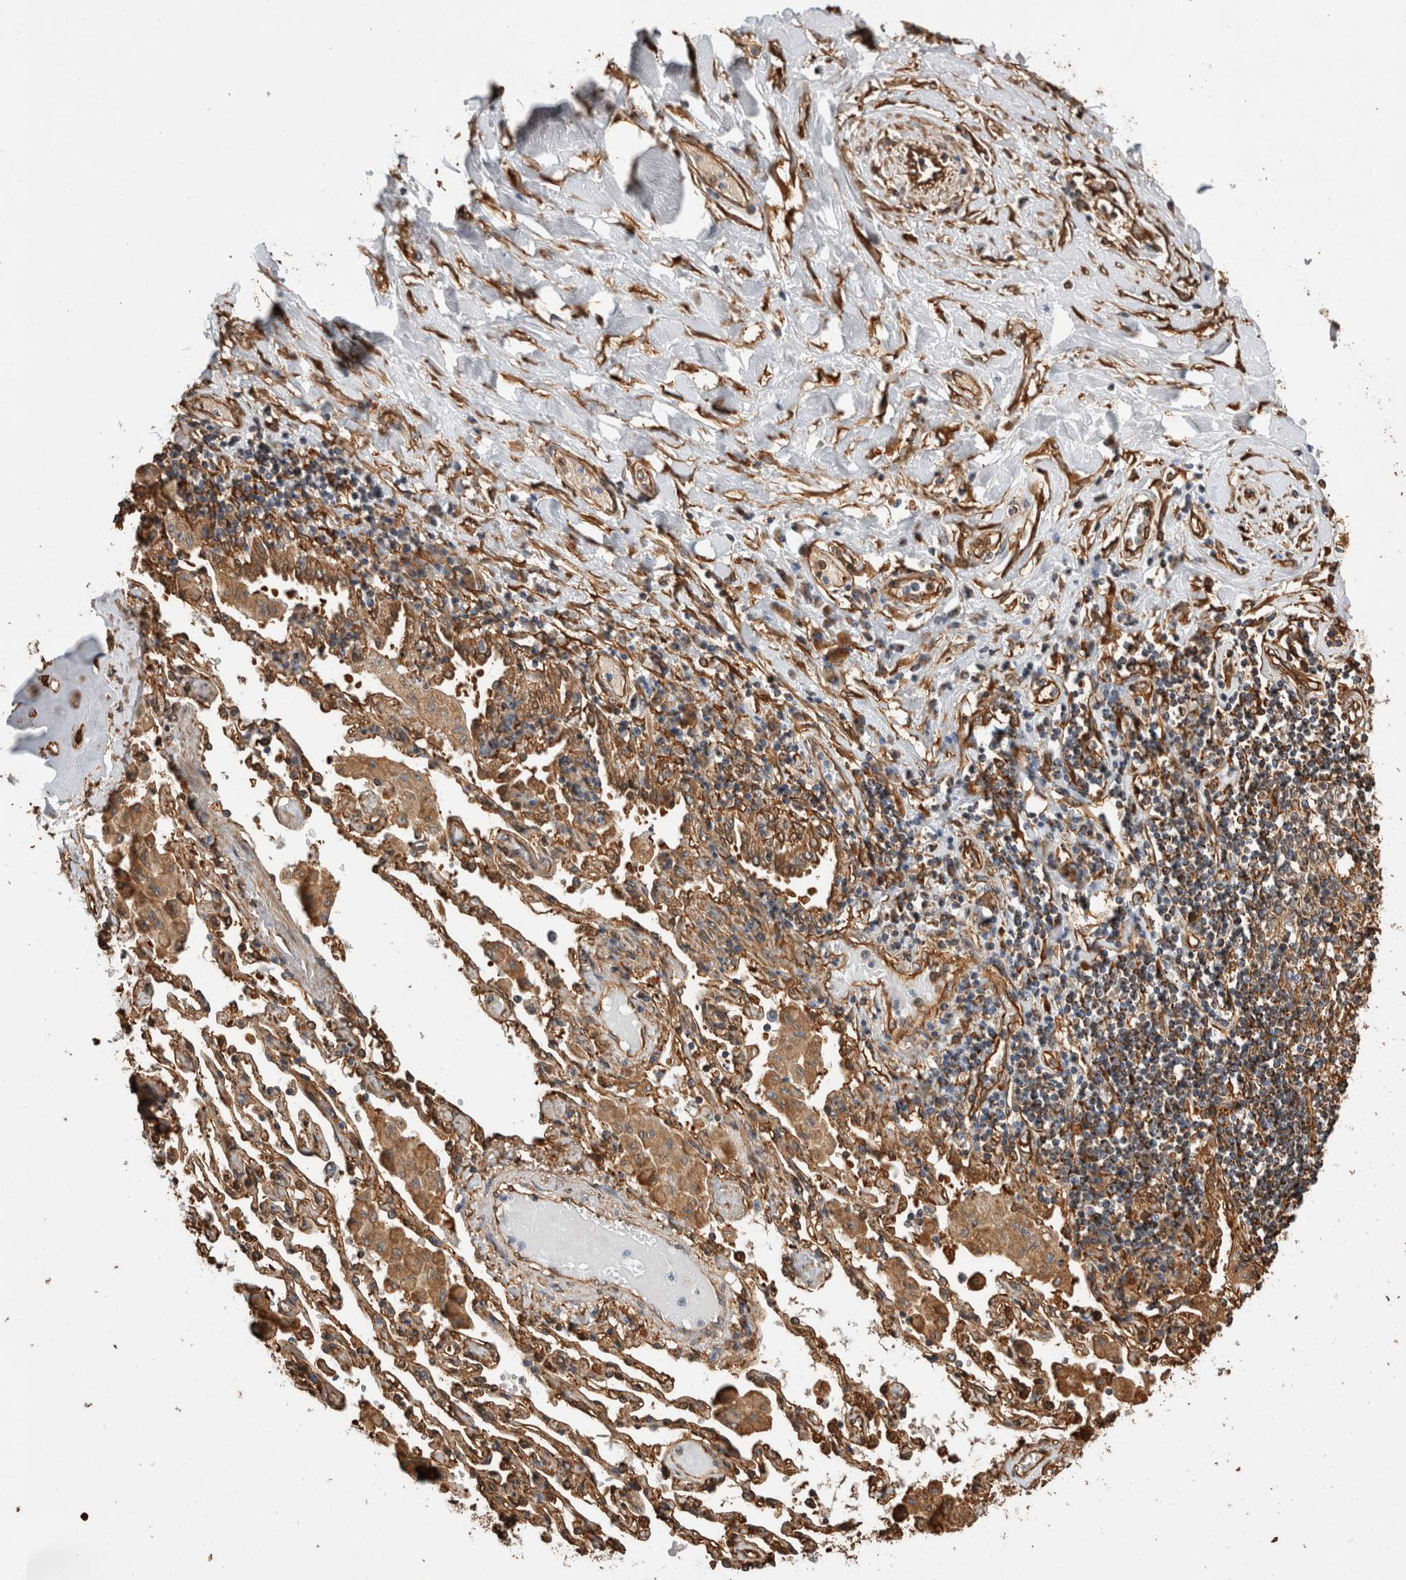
{"staining": {"intensity": "moderate", "quantity": ">75%", "location": "cytoplasmic/membranous"}, "tissue": "lung cancer", "cell_type": "Tumor cells", "image_type": "cancer", "snomed": [{"axis": "morphology", "description": "Normal tissue, NOS"}, {"axis": "morphology", "description": "Squamous cell carcinoma, NOS"}, {"axis": "topography", "description": "Cartilage tissue"}, {"axis": "topography", "description": "Bronchus"}, {"axis": "topography", "description": "Lung"}, {"axis": "topography", "description": "Peripheral nerve tissue"}], "caption": "Tumor cells exhibit moderate cytoplasmic/membranous expression in about >75% of cells in lung cancer. Immunohistochemistry (ihc) stains the protein in brown and the nuclei are stained blue.", "gene": "ZNF397", "patient": {"sex": "female", "age": 49}}